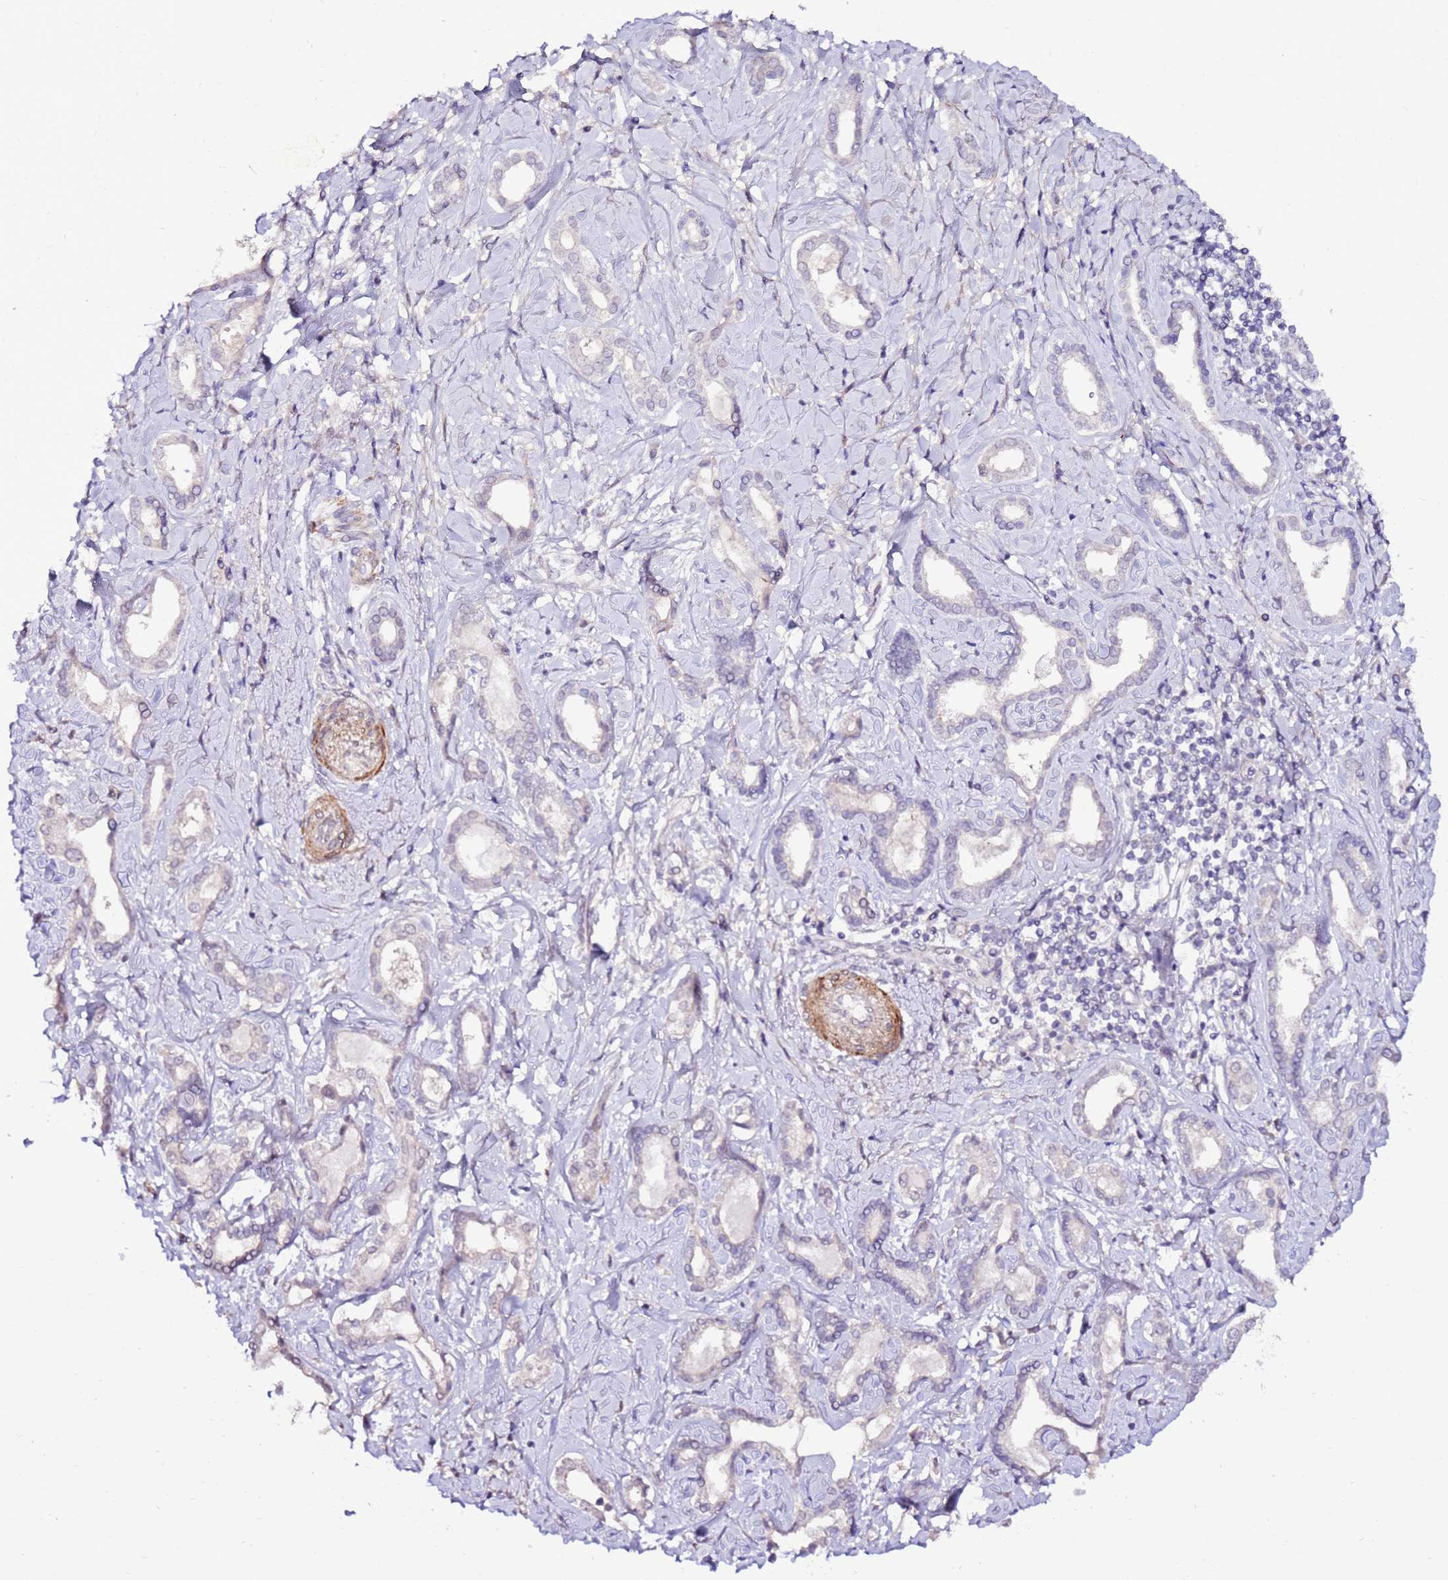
{"staining": {"intensity": "negative", "quantity": "none", "location": "none"}, "tissue": "liver cancer", "cell_type": "Tumor cells", "image_type": "cancer", "snomed": [{"axis": "morphology", "description": "Cholangiocarcinoma"}, {"axis": "topography", "description": "Liver"}], "caption": "Image shows no significant protein staining in tumor cells of liver cholangiocarcinoma.", "gene": "ART5", "patient": {"sex": "female", "age": 77}}